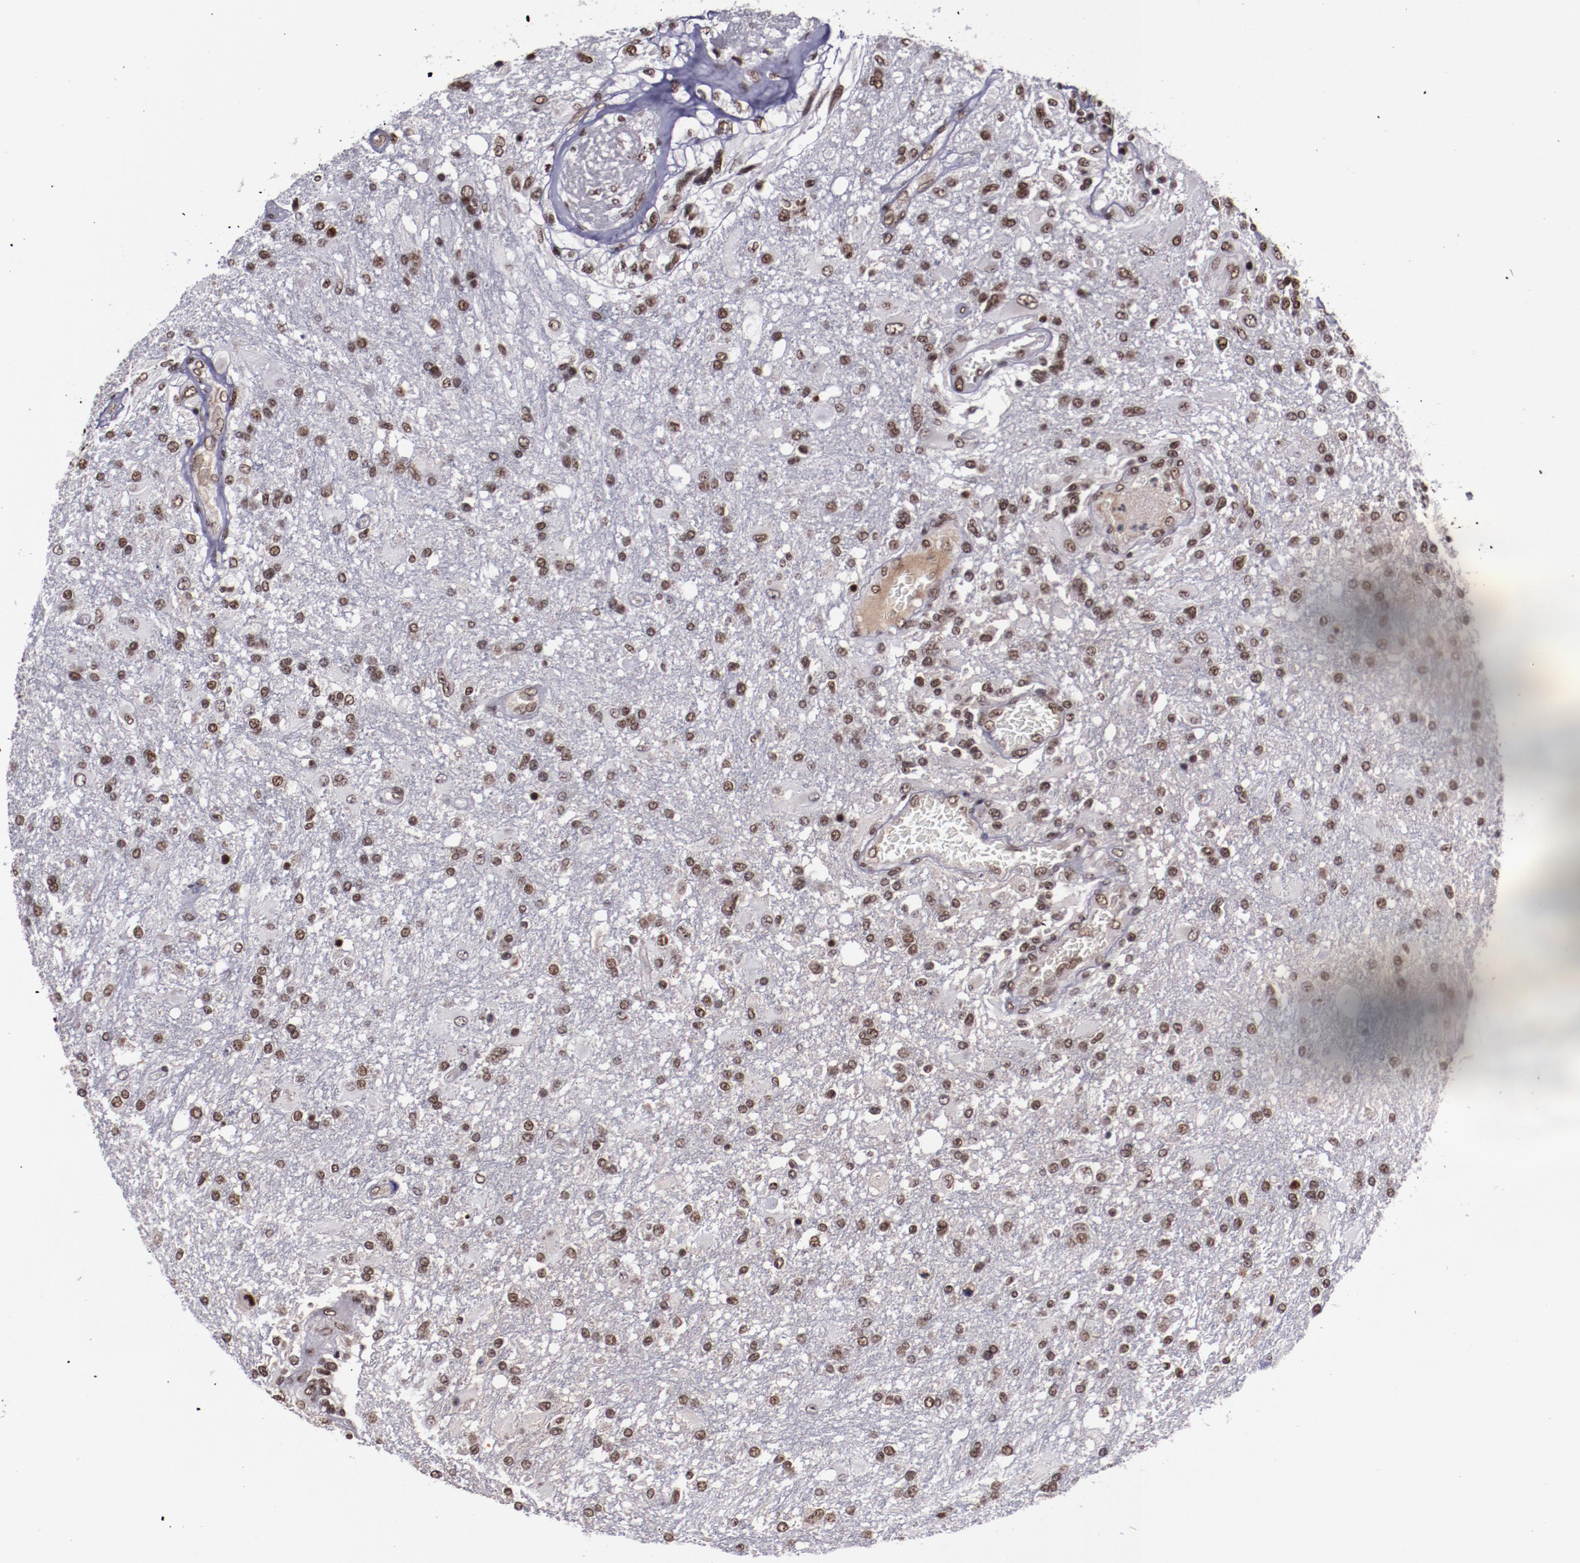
{"staining": {"intensity": "moderate", "quantity": ">75%", "location": "nuclear"}, "tissue": "glioma", "cell_type": "Tumor cells", "image_type": "cancer", "snomed": [{"axis": "morphology", "description": "Glioma, malignant, High grade"}, {"axis": "topography", "description": "Cerebral cortex"}], "caption": "High-magnification brightfield microscopy of glioma stained with DAB (3,3'-diaminobenzidine) (brown) and counterstained with hematoxylin (blue). tumor cells exhibit moderate nuclear staining is seen in about>75% of cells. The staining was performed using DAB (3,3'-diaminobenzidine) to visualize the protein expression in brown, while the nuclei were stained in blue with hematoxylin (Magnification: 20x).", "gene": "ERH", "patient": {"sex": "male", "age": 79}}